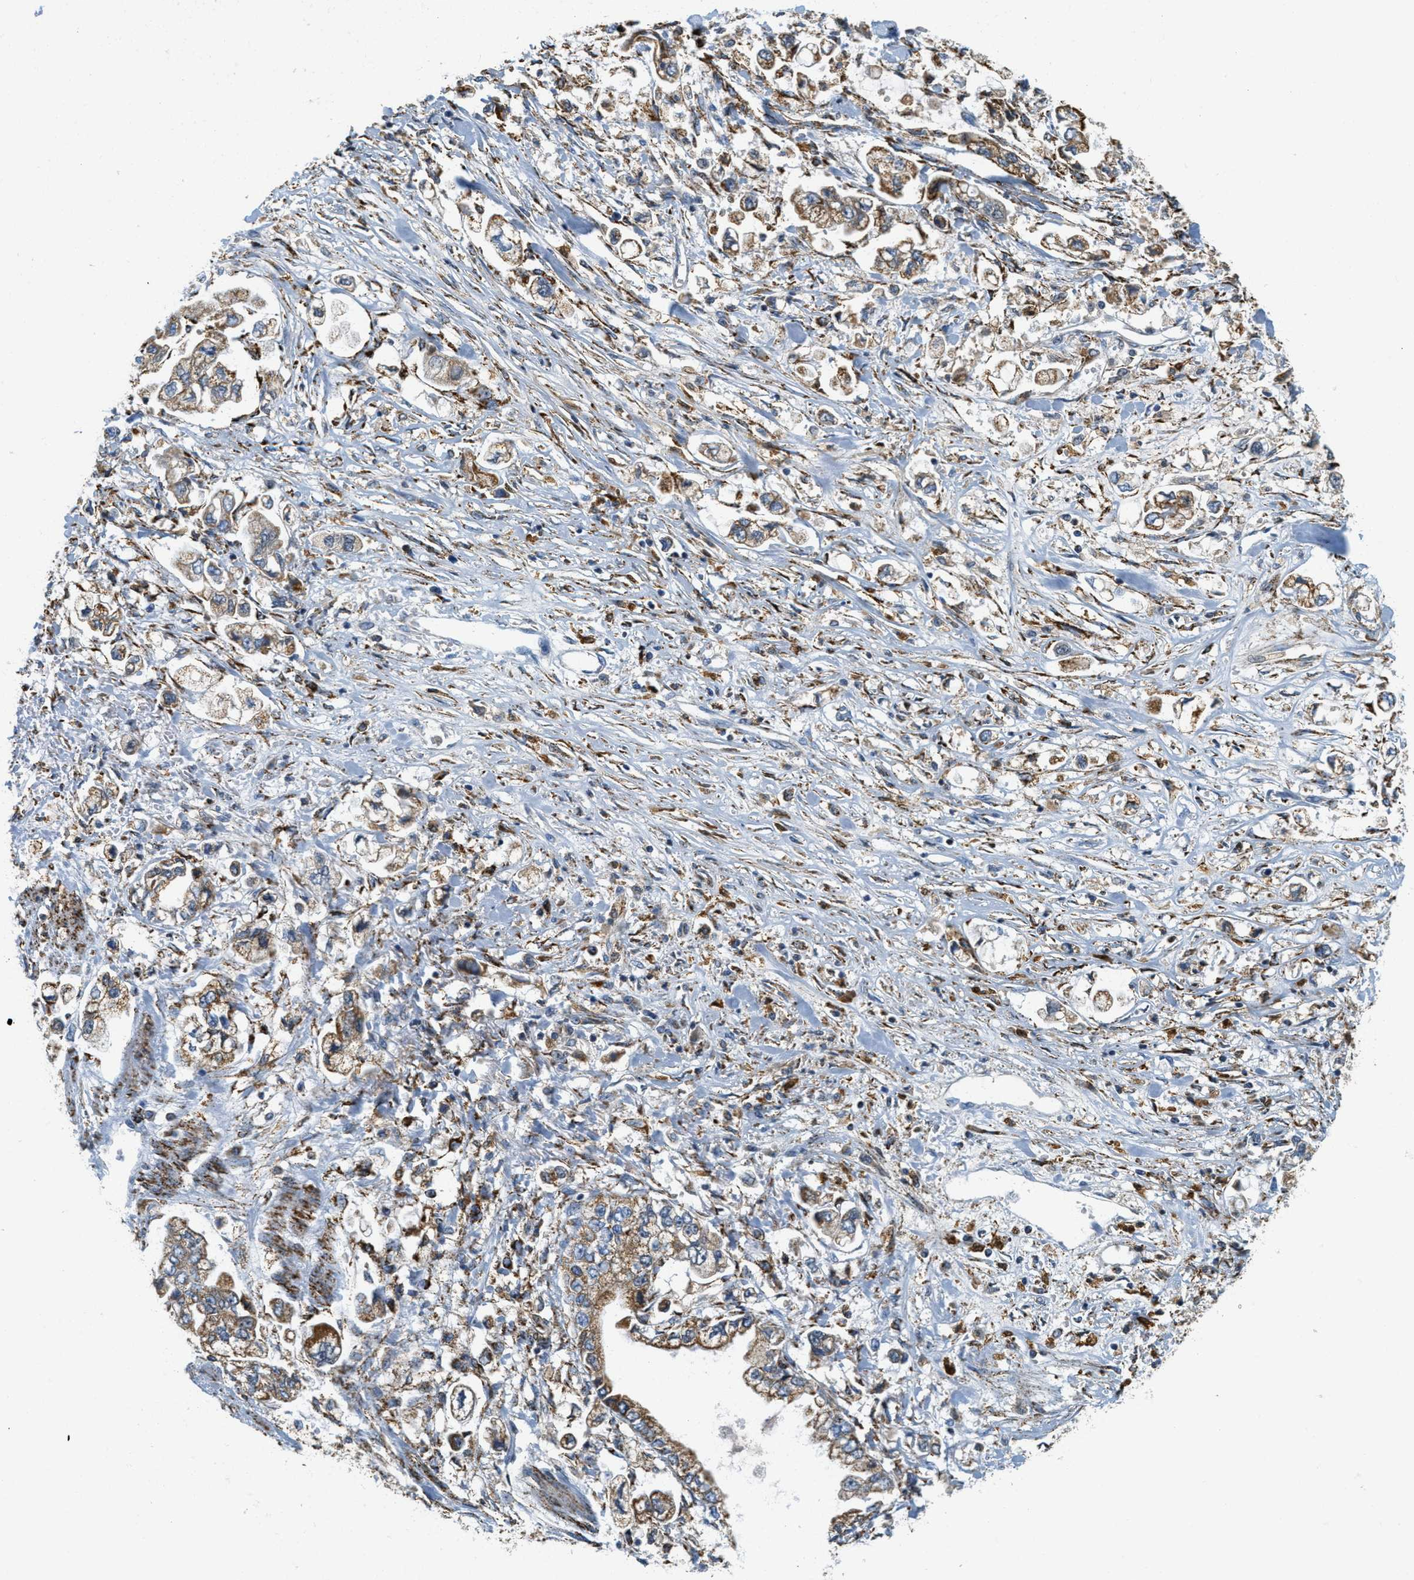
{"staining": {"intensity": "moderate", "quantity": ">75%", "location": "cytoplasmic/membranous"}, "tissue": "stomach cancer", "cell_type": "Tumor cells", "image_type": "cancer", "snomed": [{"axis": "morphology", "description": "Normal tissue, NOS"}, {"axis": "morphology", "description": "Adenocarcinoma, NOS"}, {"axis": "topography", "description": "Stomach"}], "caption": "Stomach cancer (adenocarcinoma) tissue demonstrates moderate cytoplasmic/membranous positivity in about >75% of tumor cells", "gene": "HLCS", "patient": {"sex": "male", "age": 62}}